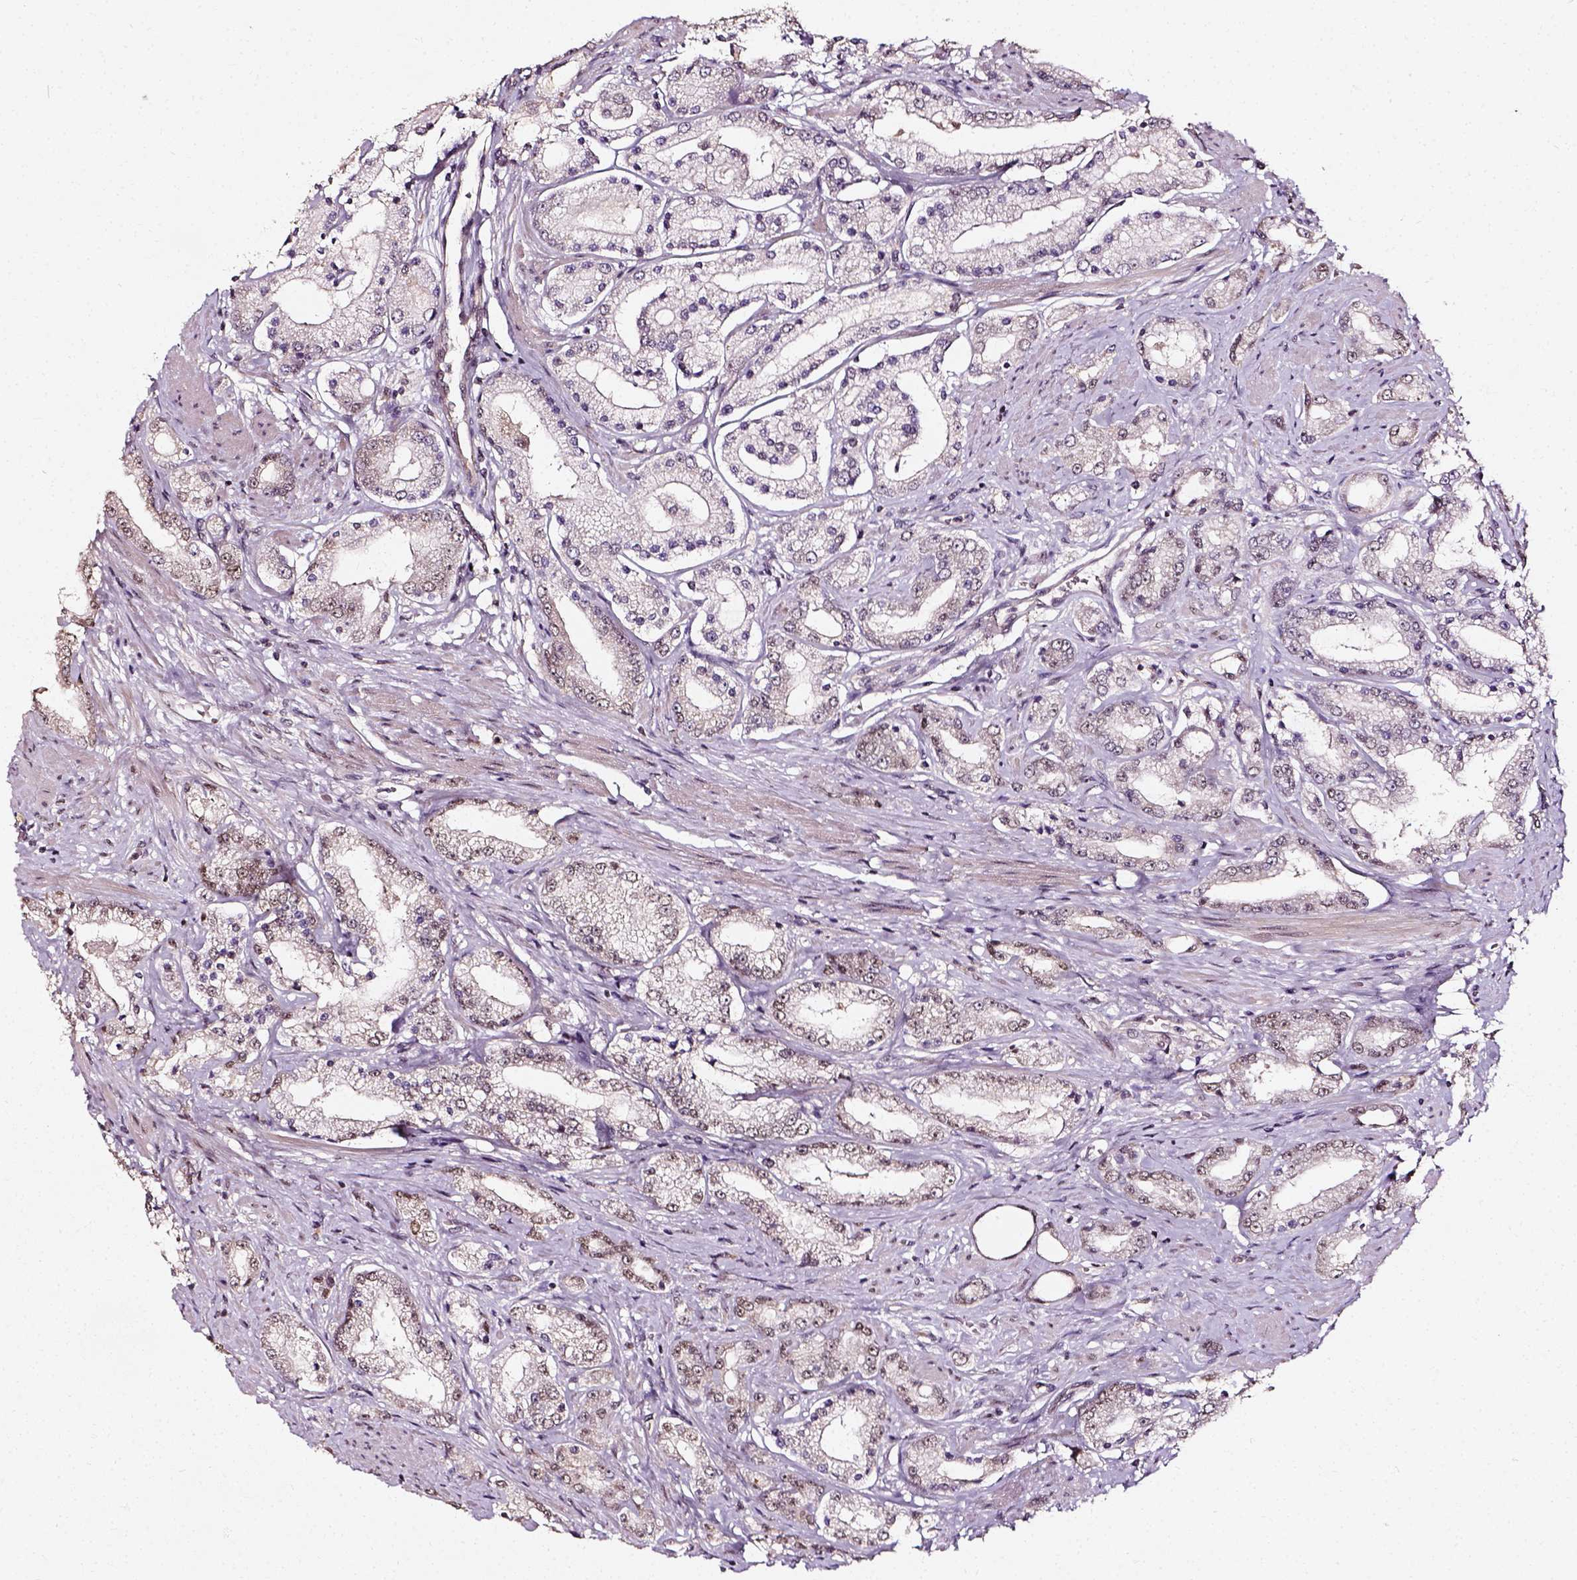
{"staining": {"intensity": "negative", "quantity": "none", "location": "none"}, "tissue": "prostate cancer", "cell_type": "Tumor cells", "image_type": "cancer", "snomed": [{"axis": "morphology", "description": "Adenocarcinoma, High grade"}, {"axis": "topography", "description": "Prostate"}], "caption": "Immunohistochemistry (IHC) of human high-grade adenocarcinoma (prostate) demonstrates no expression in tumor cells. The staining is performed using DAB (3,3'-diaminobenzidine) brown chromogen with nuclei counter-stained in using hematoxylin.", "gene": "NACC1", "patient": {"sex": "male", "age": 67}}